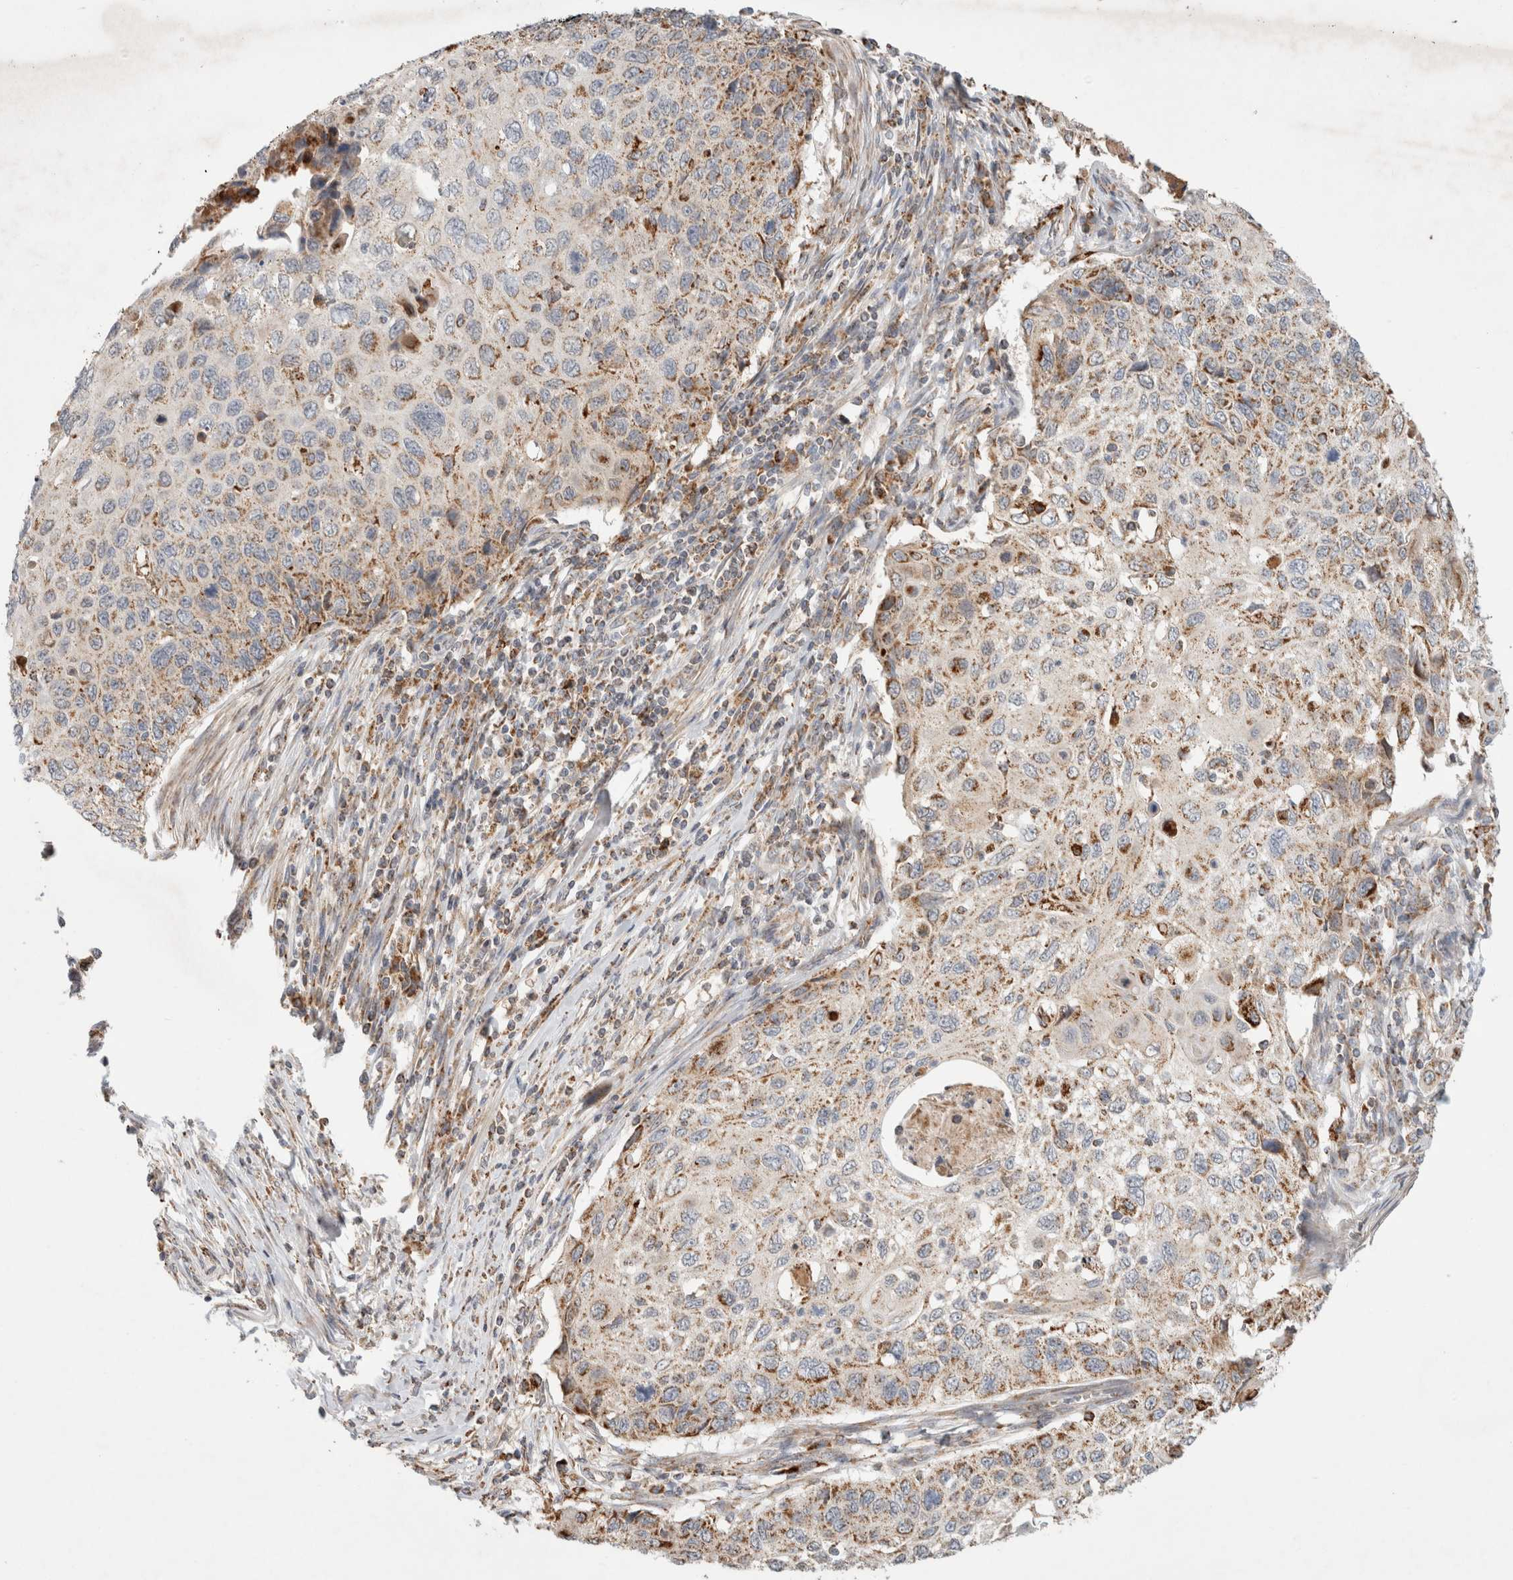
{"staining": {"intensity": "weak", "quantity": ">75%", "location": "cytoplasmic/membranous"}, "tissue": "cervical cancer", "cell_type": "Tumor cells", "image_type": "cancer", "snomed": [{"axis": "morphology", "description": "Squamous cell carcinoma, NOS"}, {"axis": "topography", "description": "Cervix"}], "caption": "Tumor cells display low levels of weak cytoplasmic/membranous expression in approximately >75% of cells in cervical squamous cell carcinoma.", "gene": "HROB", "patient": {"sex": "female", "age": 70}}